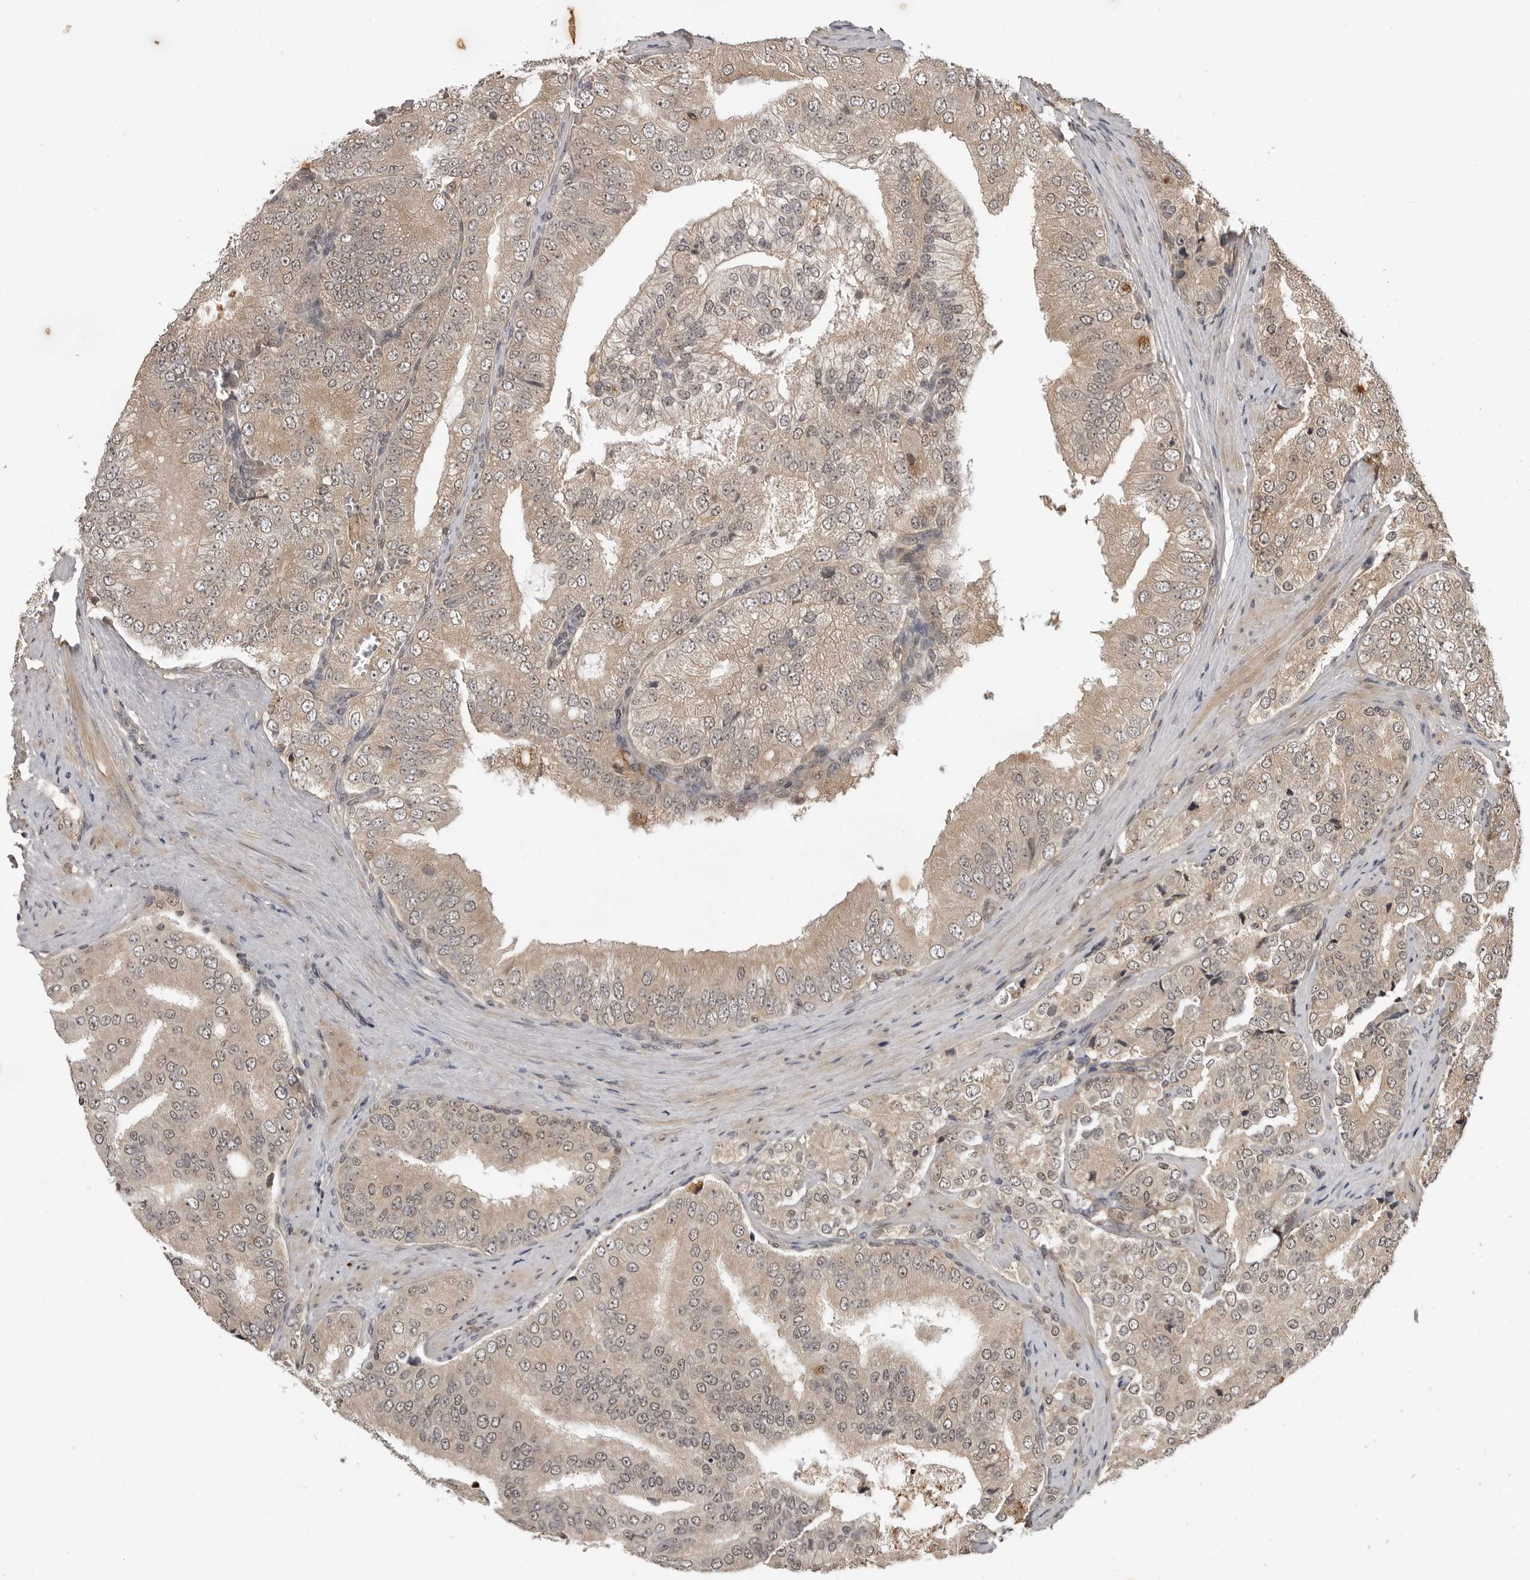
{"staining": {"intensity": "weak", "quantity": "<25%", "location": "cytoplasmic/membranous,nuclear"}, "tissue": "prostate cancer", "cell_type": "Tumor cells", "image_type": "cancer", "snomed": [{"axis": "morphology", "description": "Adenocarcinoma, High grade"}, {"axis": "topography", "description": "Prostate"}], "caption": "The photomicrograph reveals no staining of tumor cells in prostate cancer.", "gene": "IL24", "patient": {"sex": "male", "age": 58}}